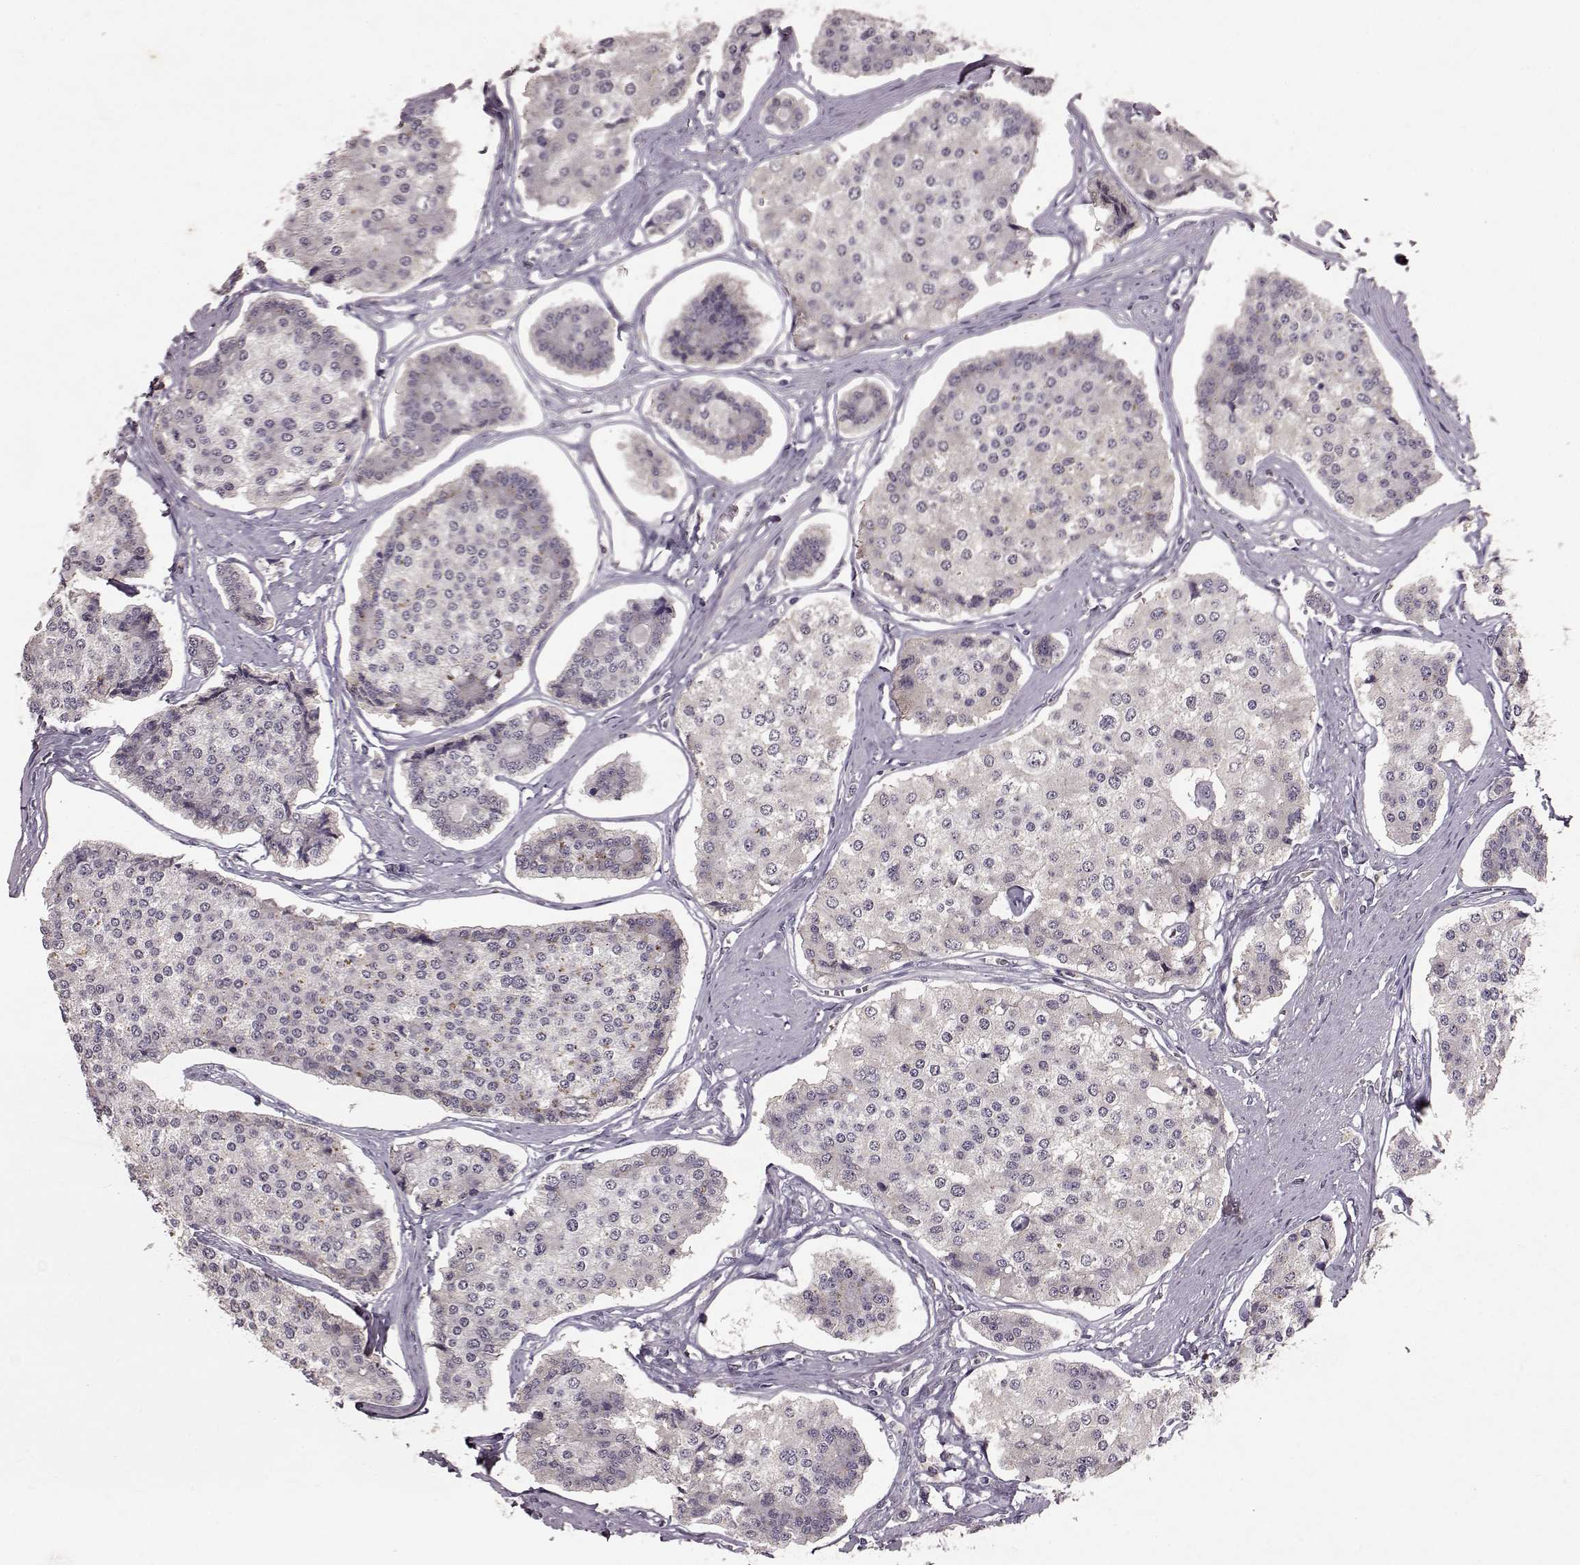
{"staining": {"intensity": "negative", "quantity": "none", "location": "none"}, "tissue": "carcinoid", "cell_type": "Tumor cells", "image_type": "cancer", "snomed": [{"axis": "morphology", "description": "Carcinoid, malignant, NOS"}, {"axis": "topography", "description": "Small intestine"}], "caption": "An immunohistochemistry image of carcinoid is shown. There is no staining in tumor cells of carcinoid.", "gene": "FRRS1L", "patient": {"sex": "female", "age": 65}}